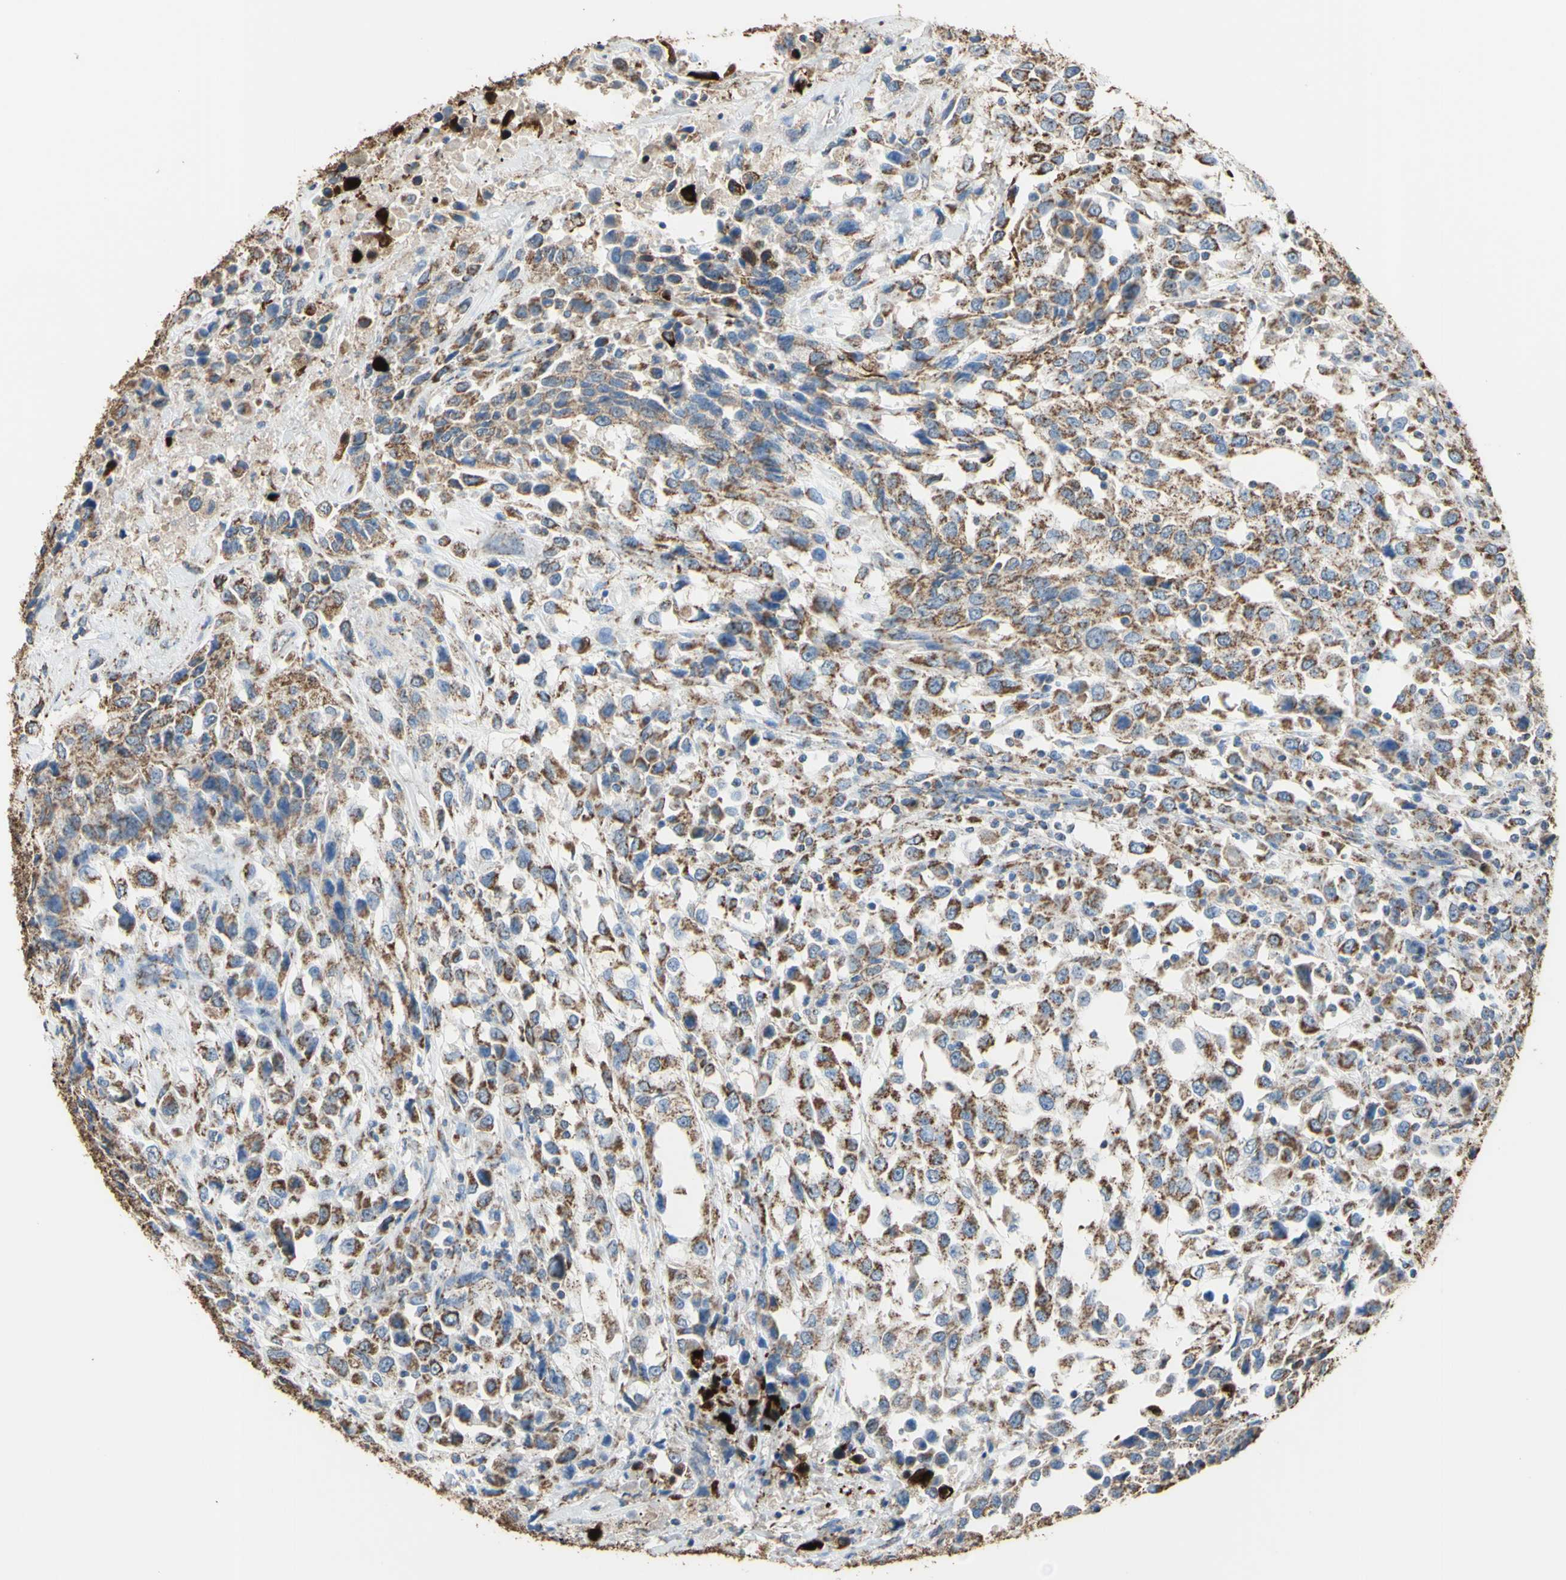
{"staining": {"intensity": "moderate", "quantity": ">75%", "location": "cytoplasmic/membranous"}, "tissue": "urothelial cancer", "cell_type": "Tumor cells", "image_type": "cancer", "snomed": [{"axis": "morphology", "description": "Urothelial carcinoma, High grade"}, {"axis": "topography", "description": "Urinary bladder"}], "caption": "Protein expression analysis of human urothelial cancer reveals moderate cytoplasmic/membranous positivity in approximately >75% of tumor cells.", "gene": "CMKLR2", "patient": {"sex": "female", "age": 80}}